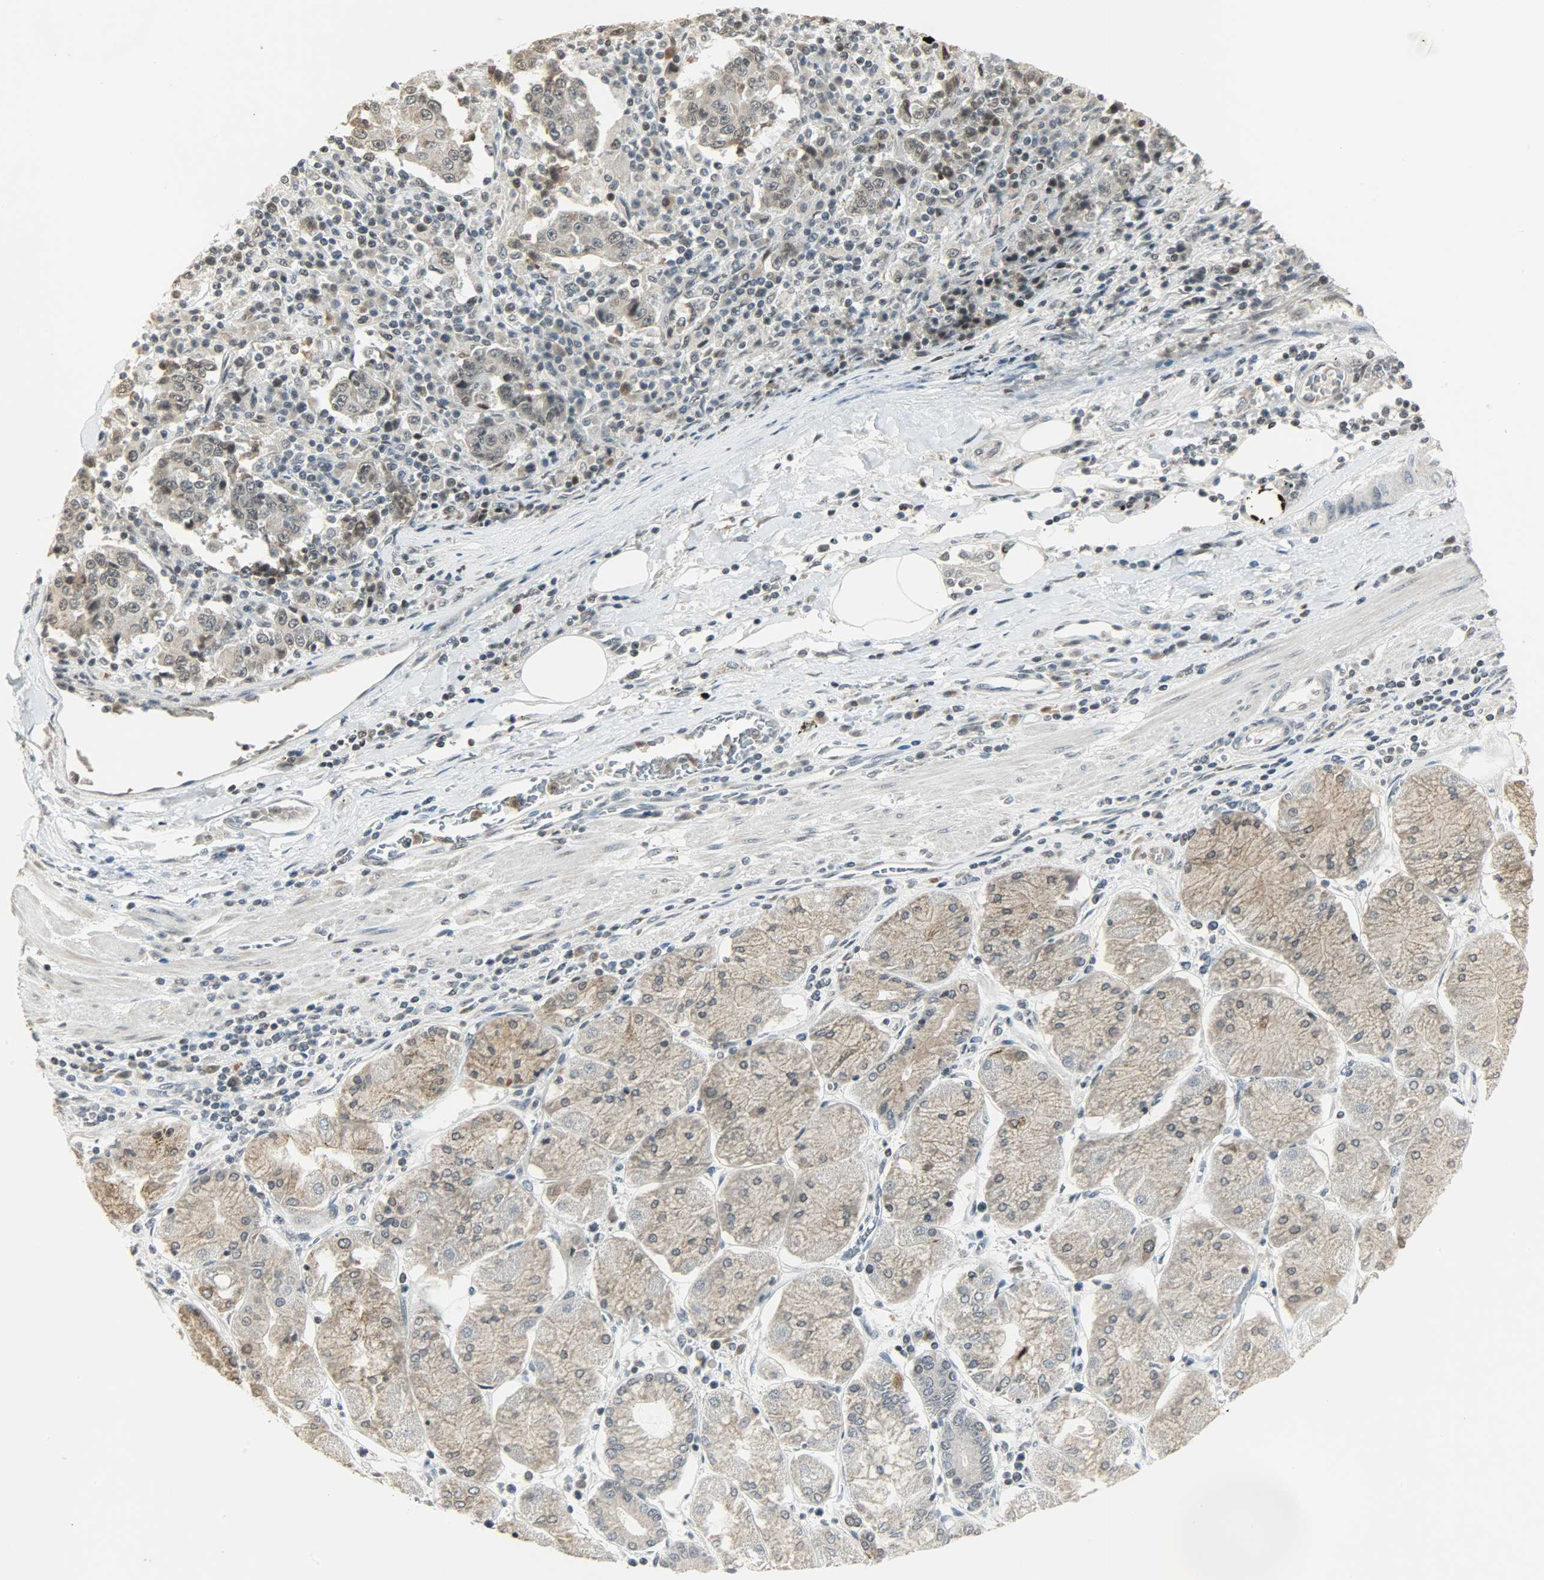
{"staining": {"intensity": "weak", "quantity": "<25%", "location": "cytoplasmic/membranous"}, "tissue": "stomach cancer", "cell_type": "Tumor cells", "image_type": "cancer", "snomed": [{"axis": "morphology", "description": "Normal tissue, NOS"}, {"axis": "morphology", "description": "Adenocarcinoma, NOS"}, {"axis": "topography", "description": "Stomach, upper"}, {"axis": "topography", "description": "Stomach"}], "caption": "Tumor cells are negative for protein expression in human stomach cancer. (Brightfield microscopy of DAB (3,3'-diaminobenzidine) immunohistochemistry (IHC) at high magnification).", "gene": "SMARCA5", "patient": {"sex": "male", "age": 59}}